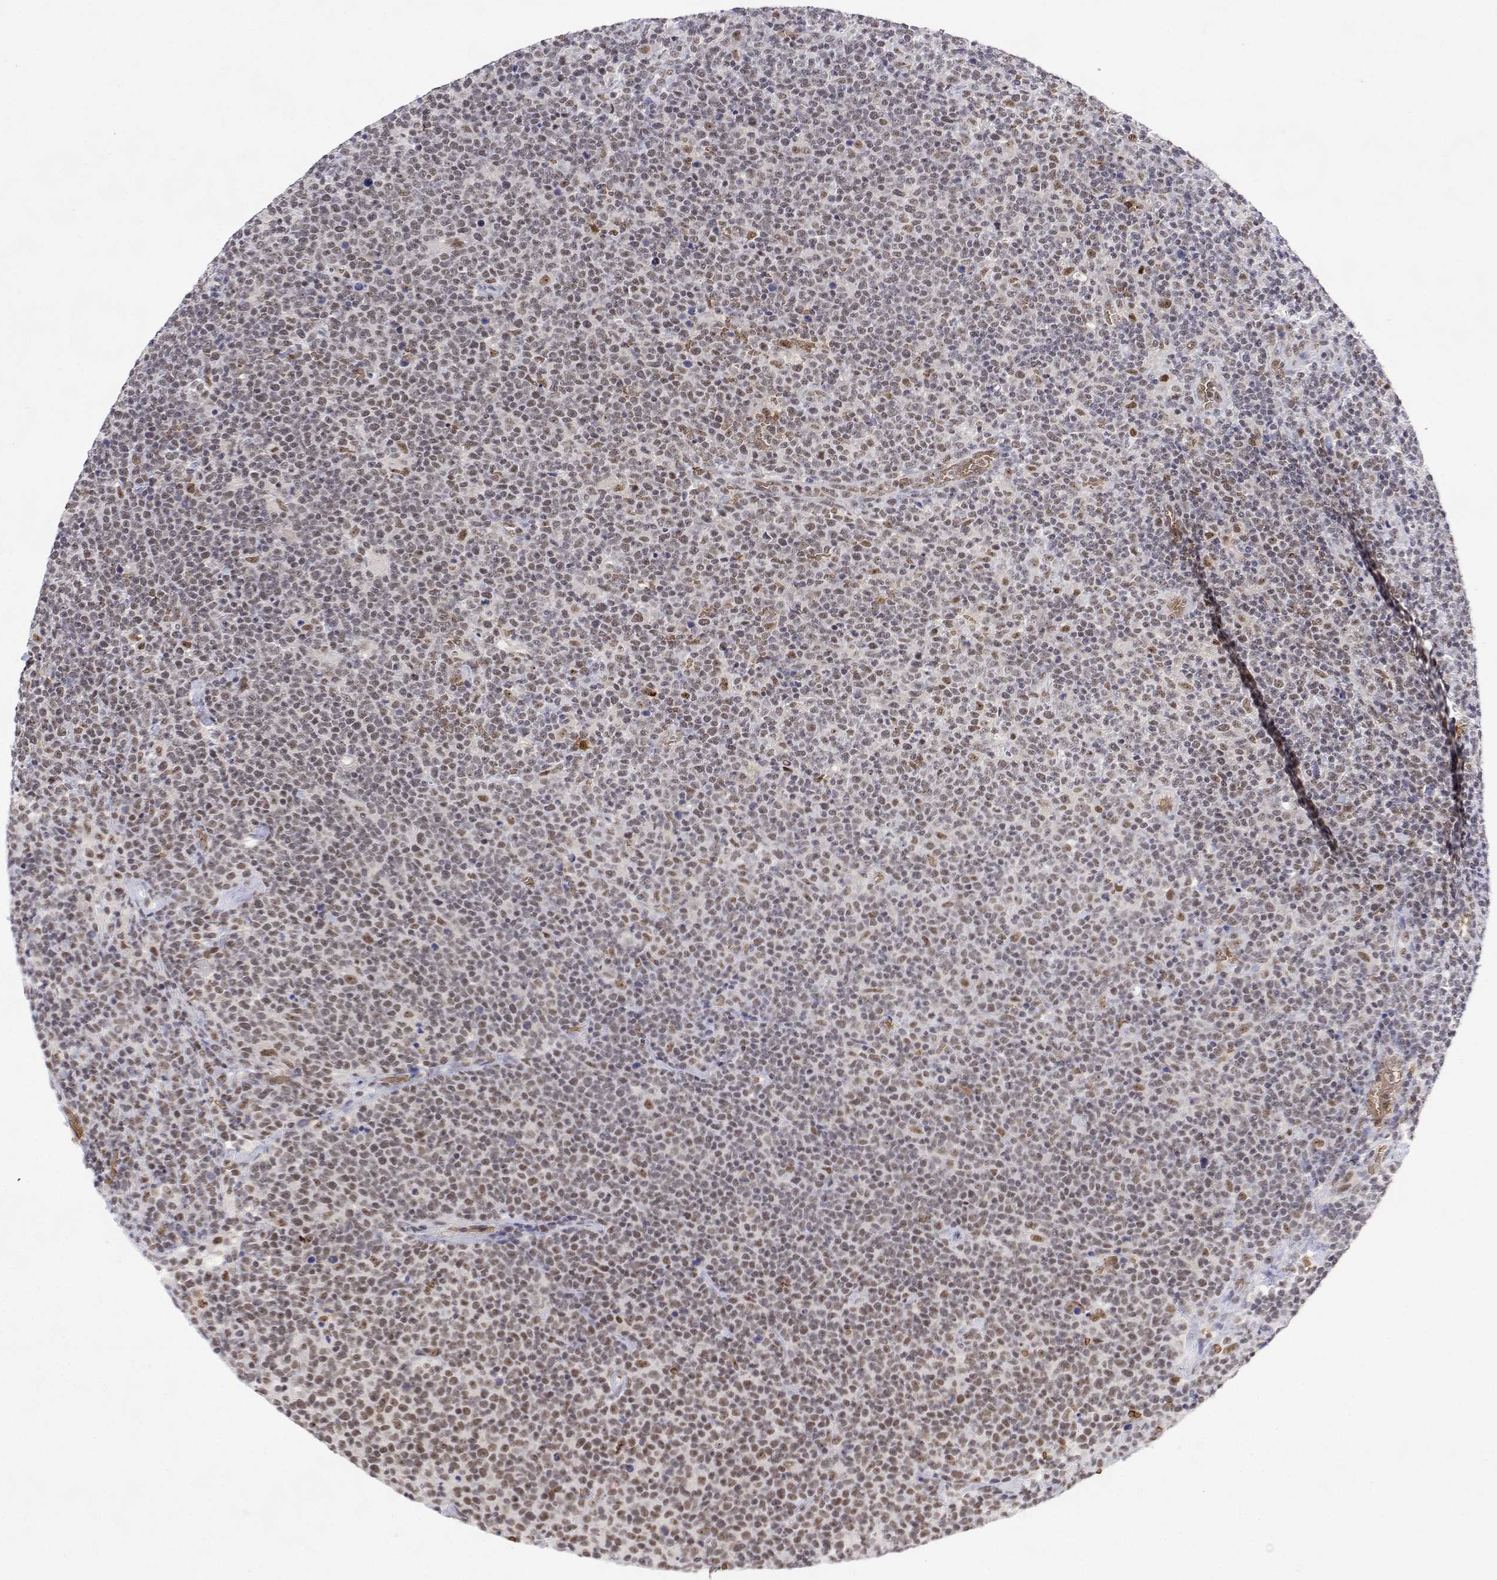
{"staining": {"intensity": "moderate", "quantity": "25%-75%", "location": "nuclear"}, "tissue": "lymphoma", "cell_type": "Tumor cells", "image_type": "cancer", "snomed": [{"axis": "morphology", "description": "Malignant lymphoma, non-Hodgkin's type, High grade"}, {"axis": "topography", "description": "Lymph node"}], "caption": "Approximately 25%-75% of tumor cells in human high-grade malignant lymphoma, non-Hodgkin's type demonstrate moderate nuclear protein staining as visualized by brown immunohistochemical staining.", "gene": "ADAR", "patient": {"sex": "male", "age": 61}}